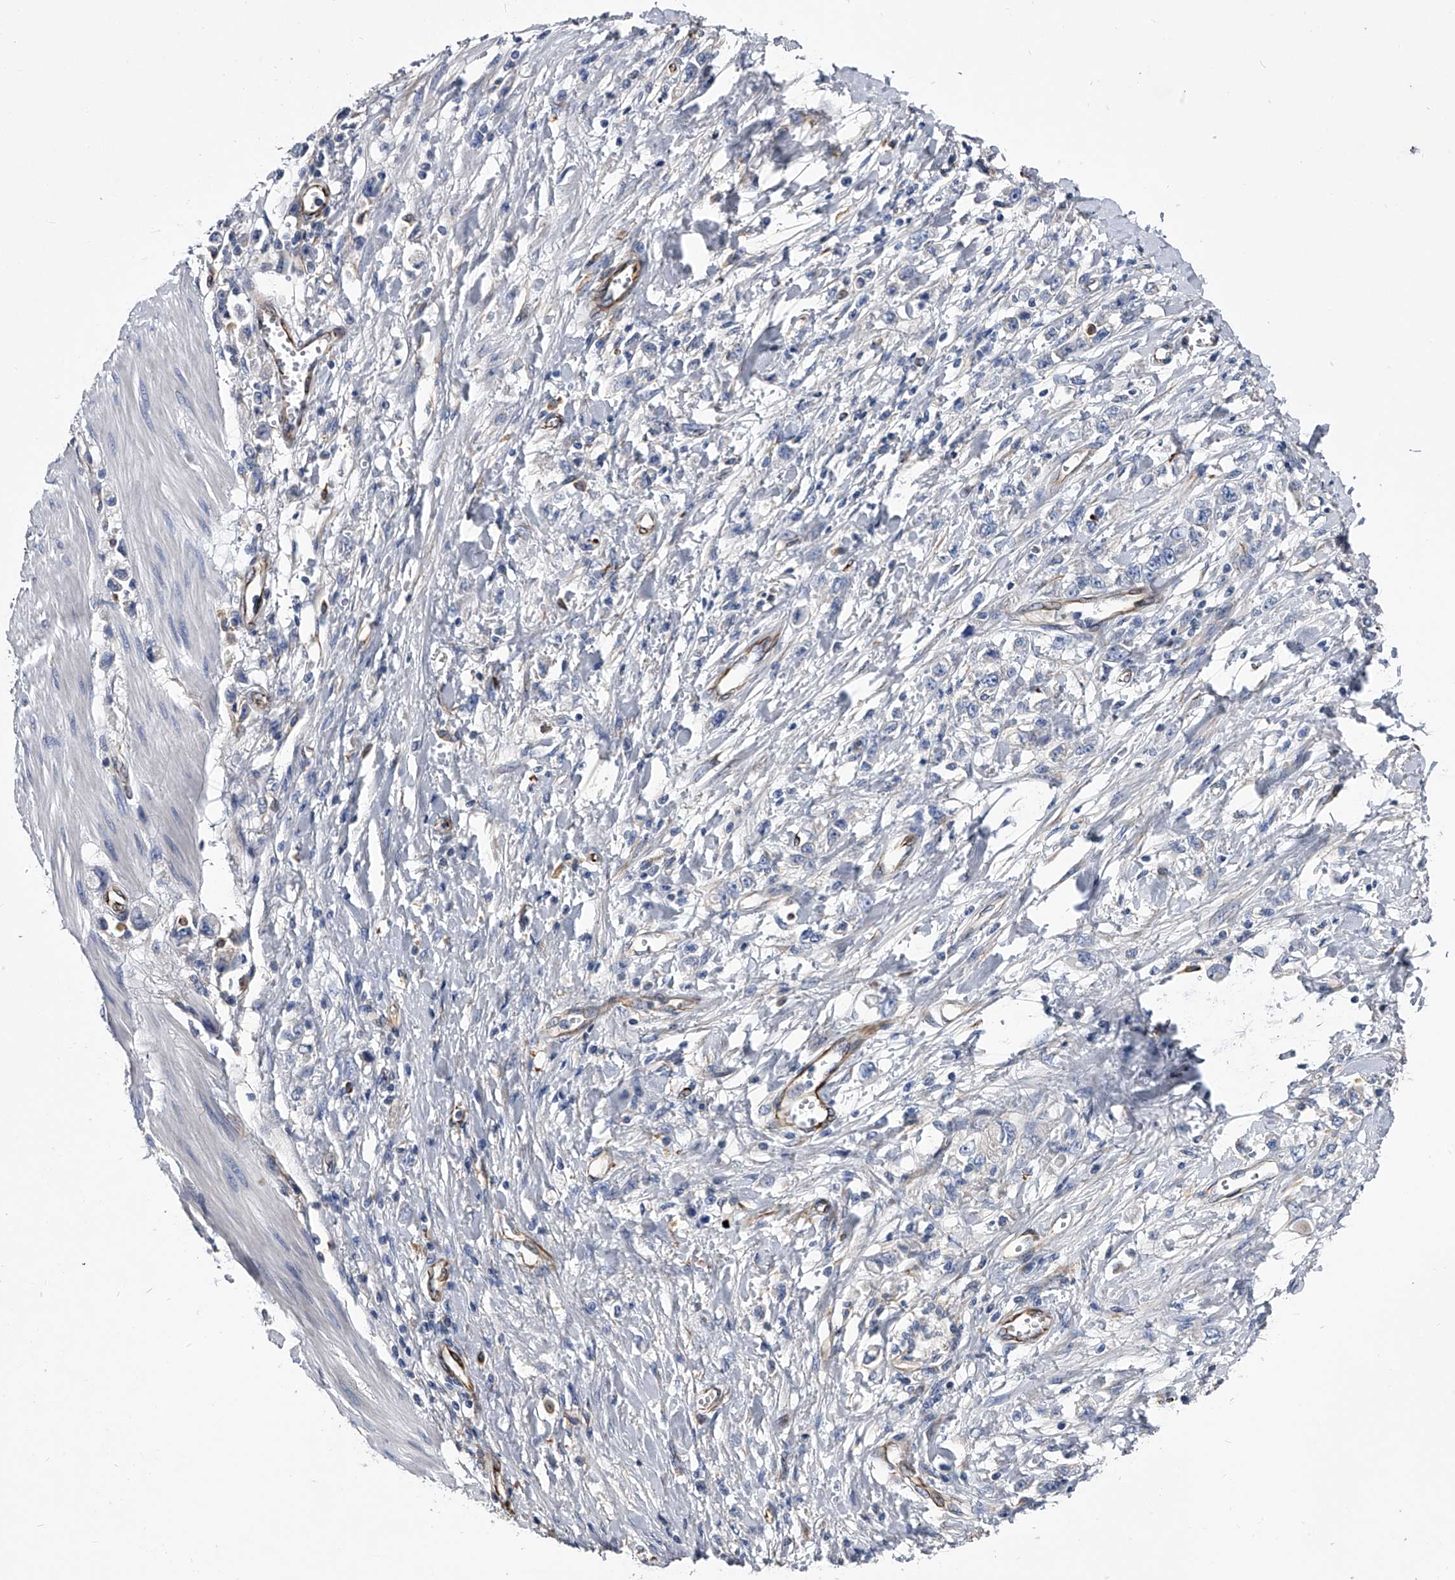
{"staining": {"intensity": "negative", "quantity": "none", "location": "none"}, "tissue": "stomach cancer", "cell_type": "Tumor cells", "image_type": "cancer", "snomed": [{"axis": "morphology", "description": "Adenocarcinoma, NOS"}, {"axis": "topography", "description": "Stomach"}], "caption": "DAB immunohistochemical staining of stomach cancer (adenocarcinoma) demonstrates no significant staining in tumor cells.", "gene": "EFCAB7", "patient": {"sex": "female", "age": 76}}